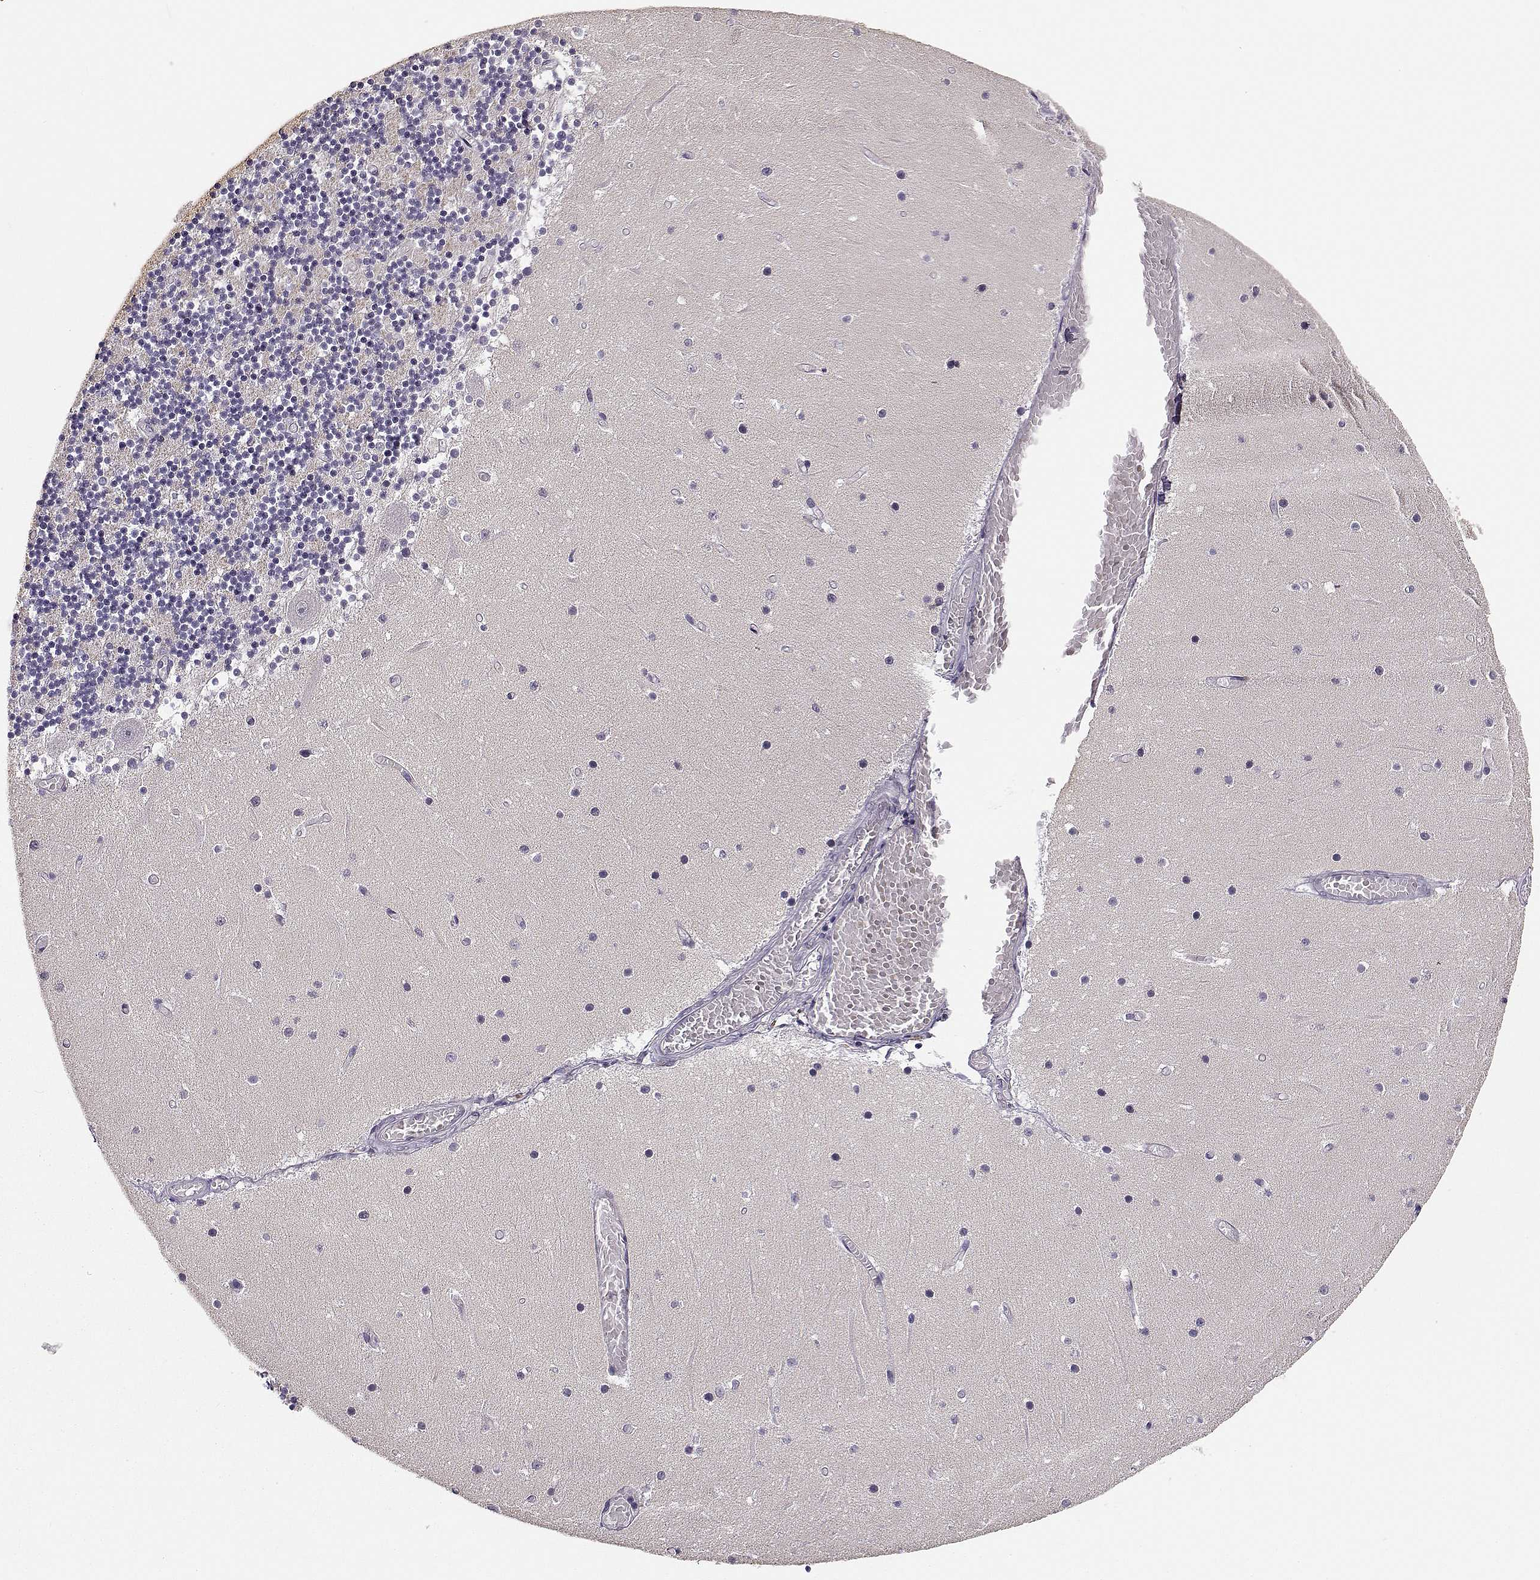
{"staining": {"intensity": "negative", "quantity": "none", "location": "none"}, "tissue": "cerebellum", "cell_type": "Cells in granular layer", "image_type": "normal", "snomed": [{"axis": "morphology", "description": "Normal tissue, NOS"}, {"axis": "topography", "description": "Cerebellum"}], "caption": "High magnification brightfield microscopy of unremarkable cerebellum stained with DAB (3,3'-diaminobenzidine) (brown) and counterstained with hematoxylin (blue): cells in granular layer show no significant staining. (DAB IHC, high magnification).", "gene": "TMEM145", "patient": {"sex": "female", "age": 28}}